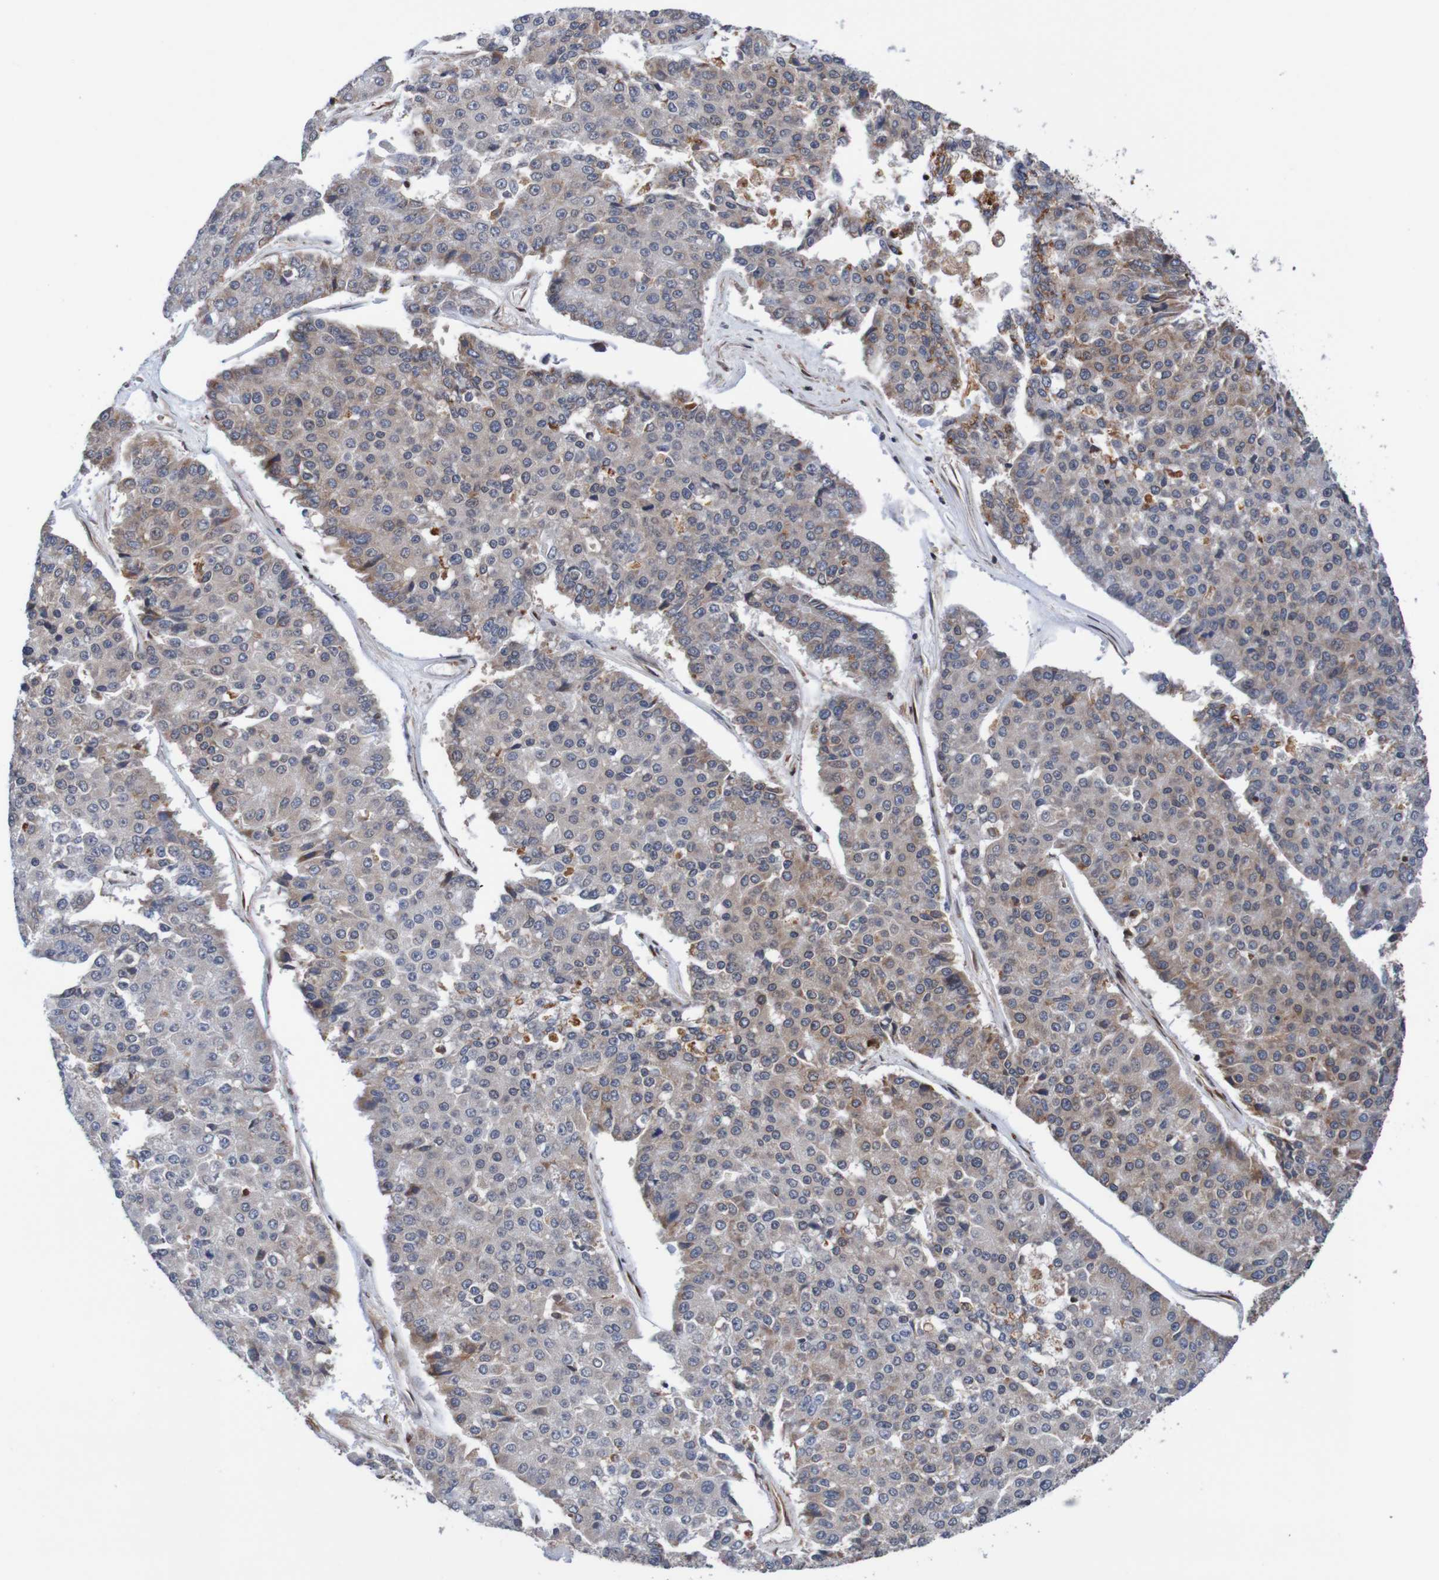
{"staining": {"intensity": "moderate", "quantity": "<25%", "location": "cytoplasmic/membranous"}, "tissue": "pancreatic cancer", "cell_type": "Tumor cells", "image_type": "cancer", "snomed": [{"axis": "morphology", "description": "Adenocarcinoma, NOS"}, {"axis": "topography", "description": "Pancreas"}], "caption": "Immunohistochemistry of human adenocarcinoma (pancreatic) shows low levels of moderate cytoplasmic/membranous expression in about <25% of tumor cells.", "gene": "TMEM109", "patient": {"sex": "male", "age": 50}}